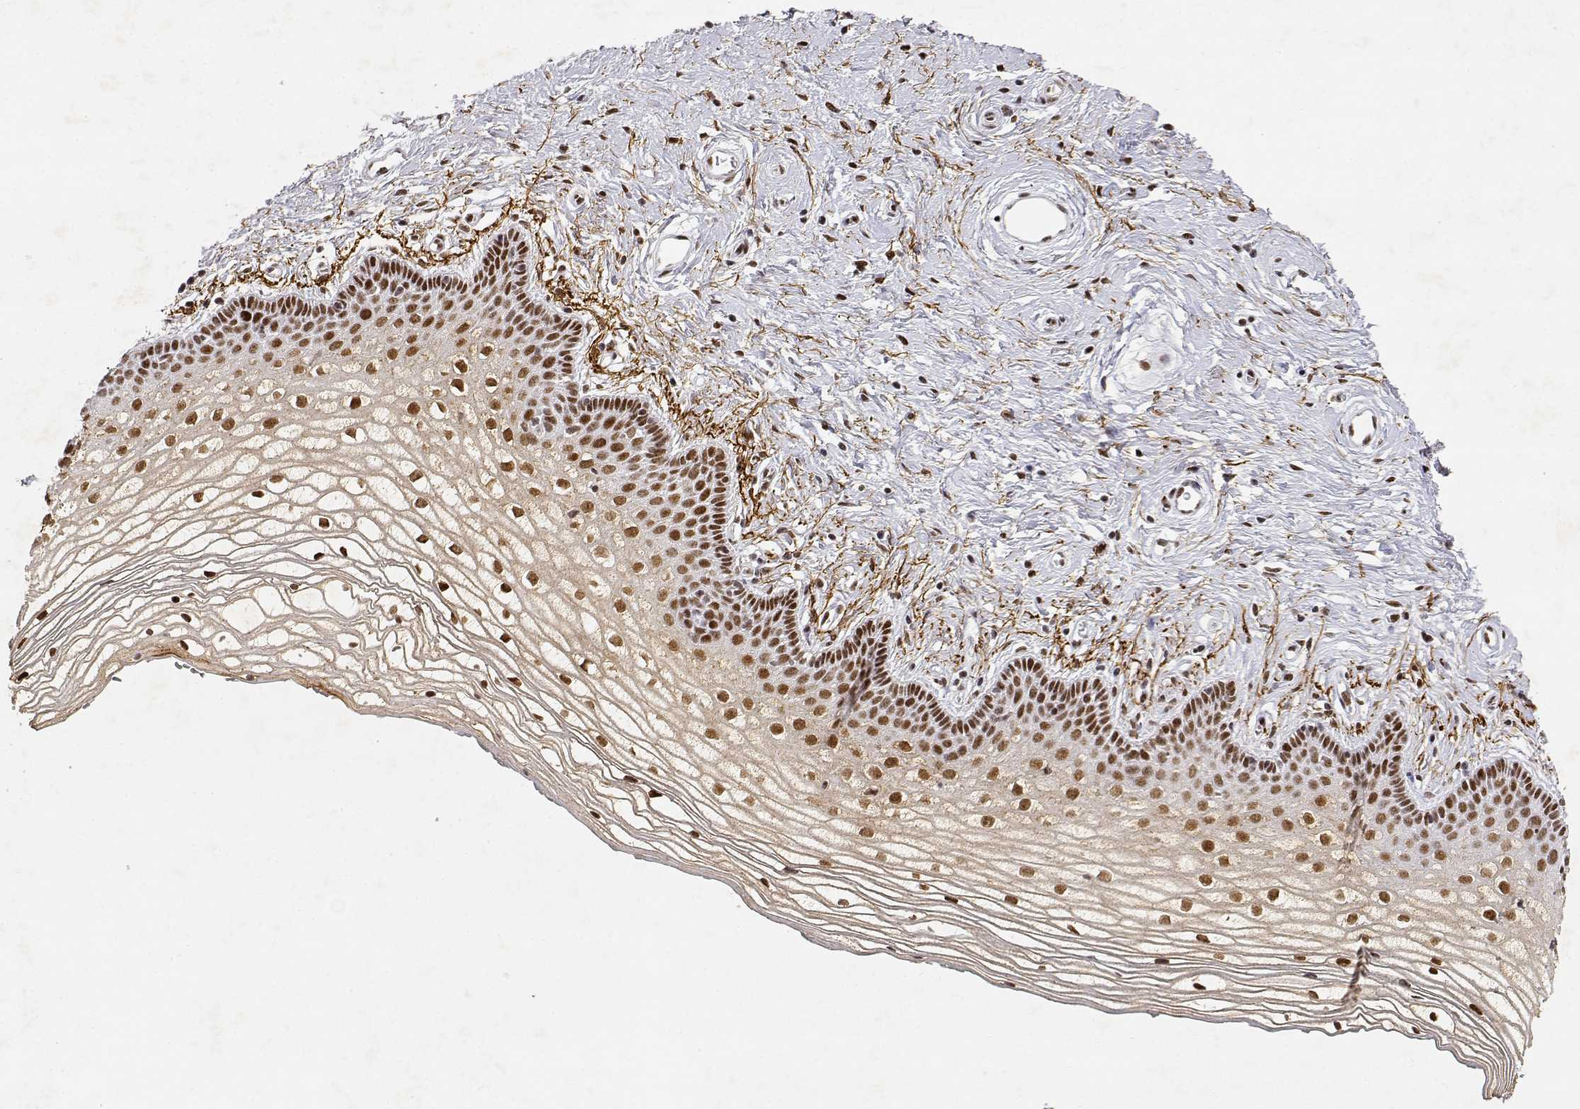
{"staining": {"intensity": "strong", "quantity": ">75%", "location": "nuclear"}, "tissue": "vagina", "cell_type": "Squamous epithelial cells", "image_type": "normal", "snomed": [{"axis": "morphology", "description": "Normal tissue, NOS"}, {"axis": "topography", "description": "Vagina"}], "caption": "About >75% of squamous epithelial cells in benign vagina exhibit strong nuclear protein positivity as visualized by brown immunohistochemical staining.", "gene": "RSF1", "patient": {"sex": "female", "age": 36}}